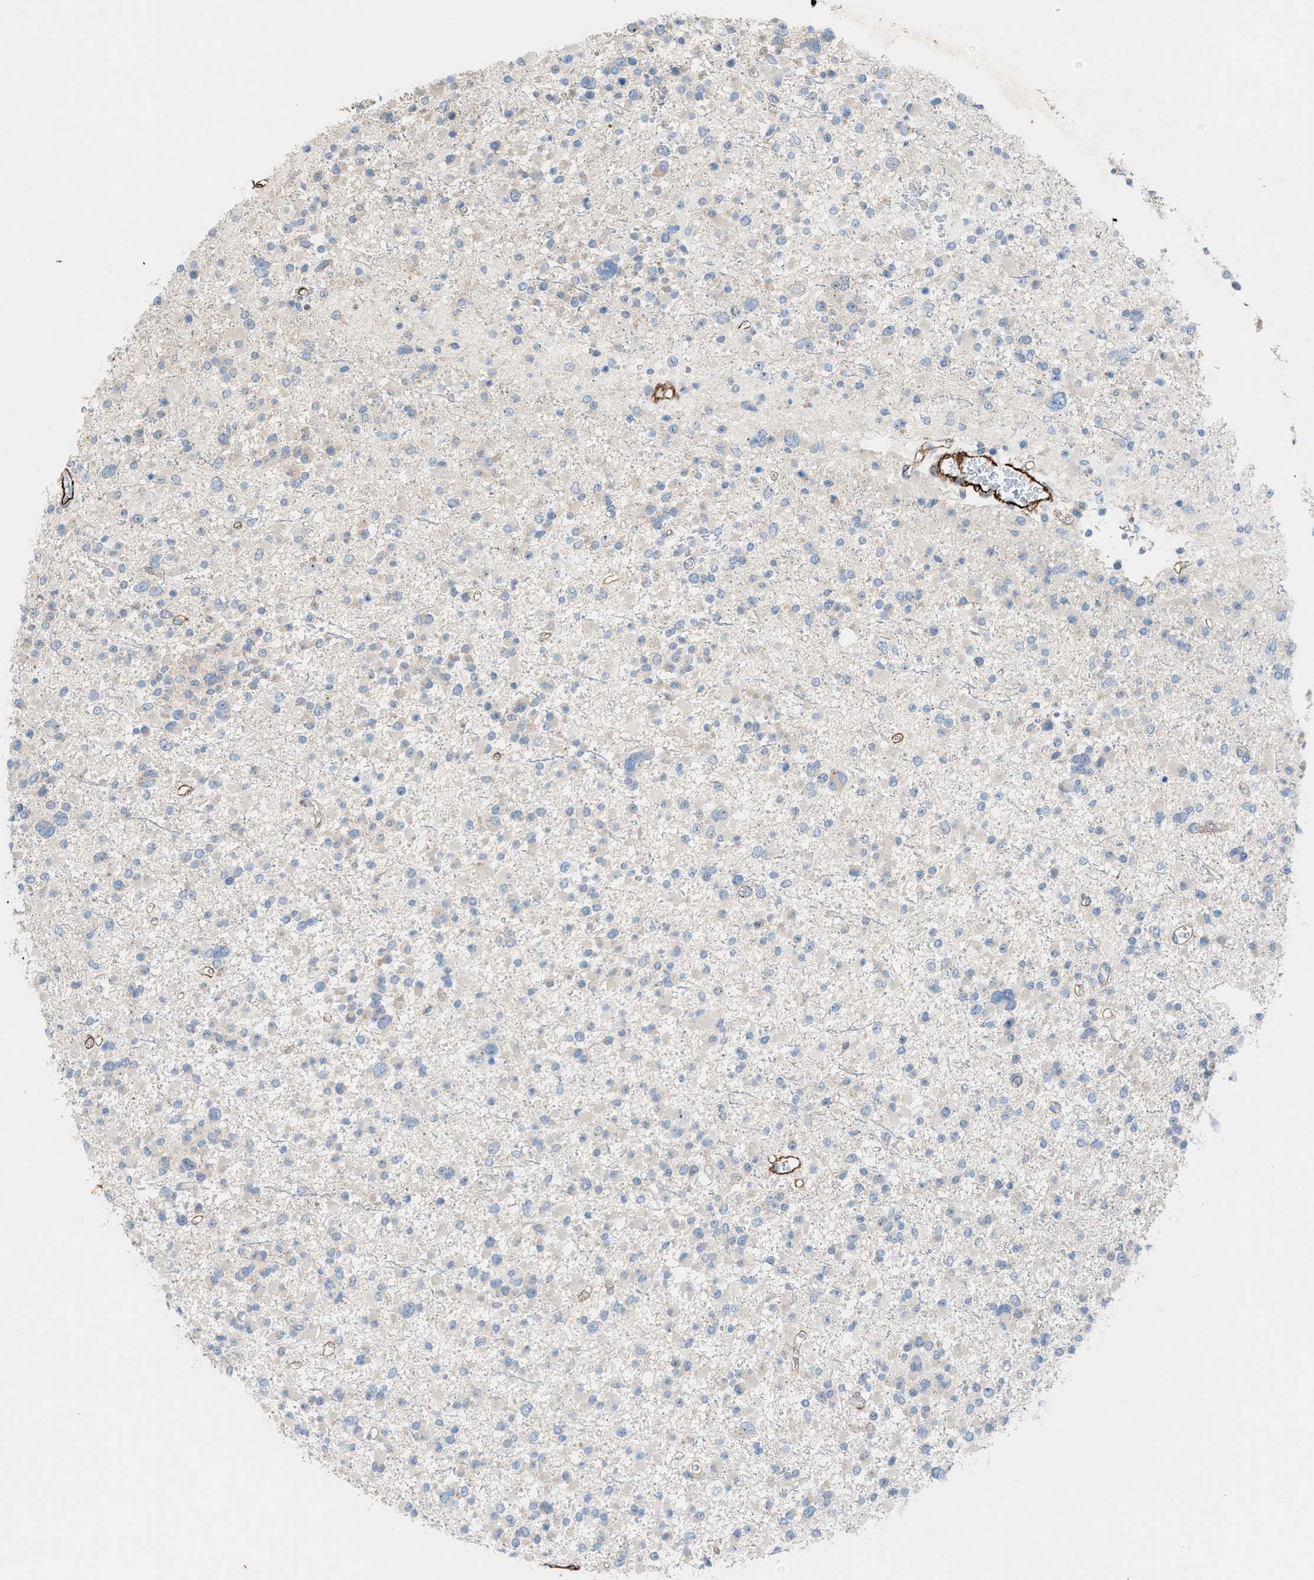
{"staining": {"intensity": "negative", "quantity": "none", "location": "none"}, "tissue": "glioma", "cell_type": "Tumor cells", "image_type": "cancer", "snomed": [{"axis": "morphology", "description": "Glioma, malignant, Low grade"}, {"axis": "topography", "description": "Brain"}], "caption": "Glioma was stained to show a protein in brown. There is no significant positivity in tumor cells.", "gene": "NQO2", "patient": {"sex": "female", "age": 22}}